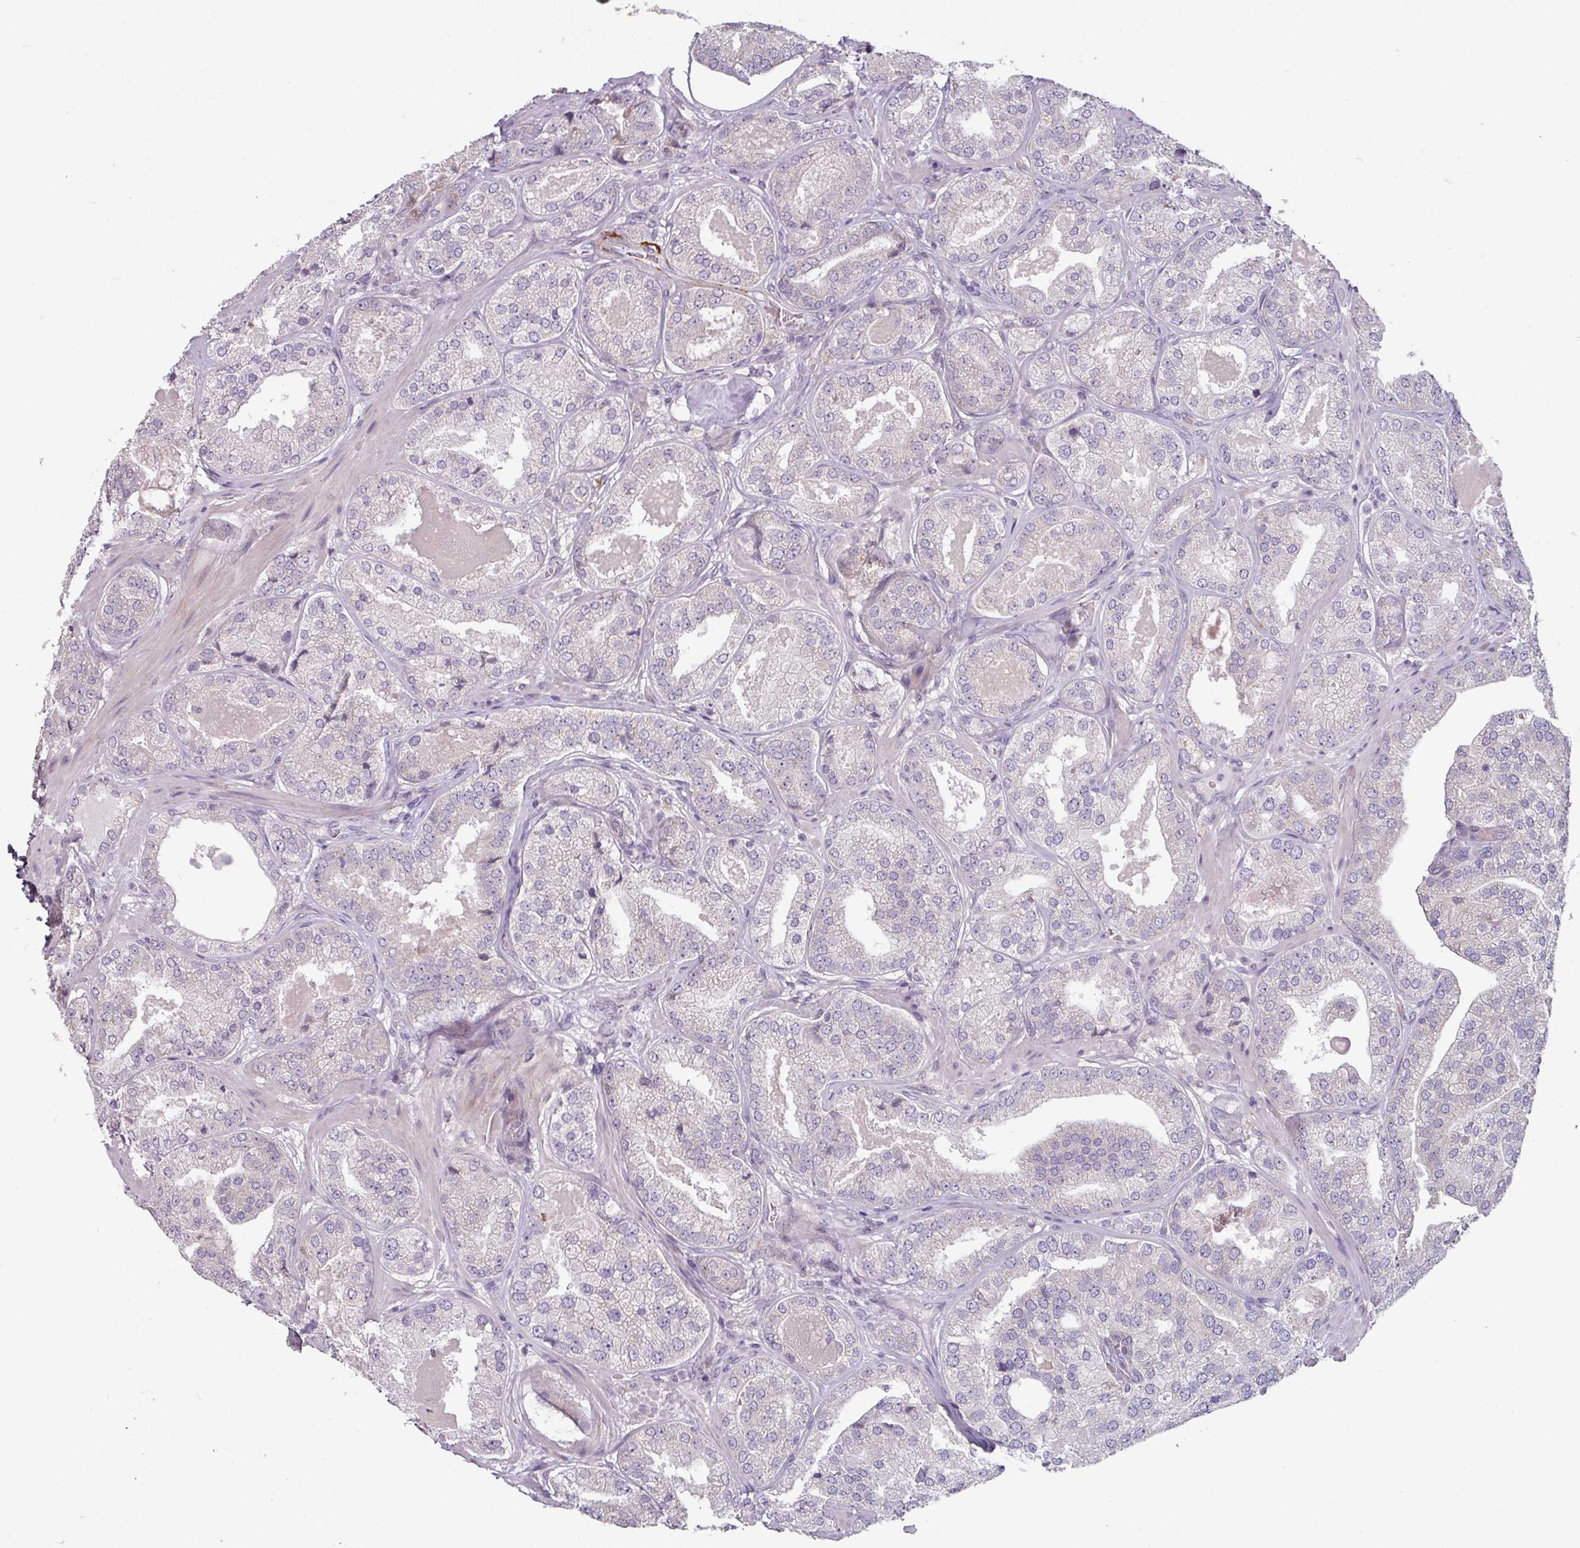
{"staining": {"intensity": "negative", "quantity": "none", "location": "none"}, "tissue": "prostate cancer", "cell_type": "Tumor cells", "image_type": "cancer", "snomed": [{"axis": "morphology", "description": "Adenocarcinoma, High grade"}, {"axis": "topography", "description": "Prostate"}], "caption": "DAB immunohistochemical staining of prostate cancer displays no significant staining in tumor cells.", "gene": "MTMR14", "patient": {"sex": "male", "age": 63}}